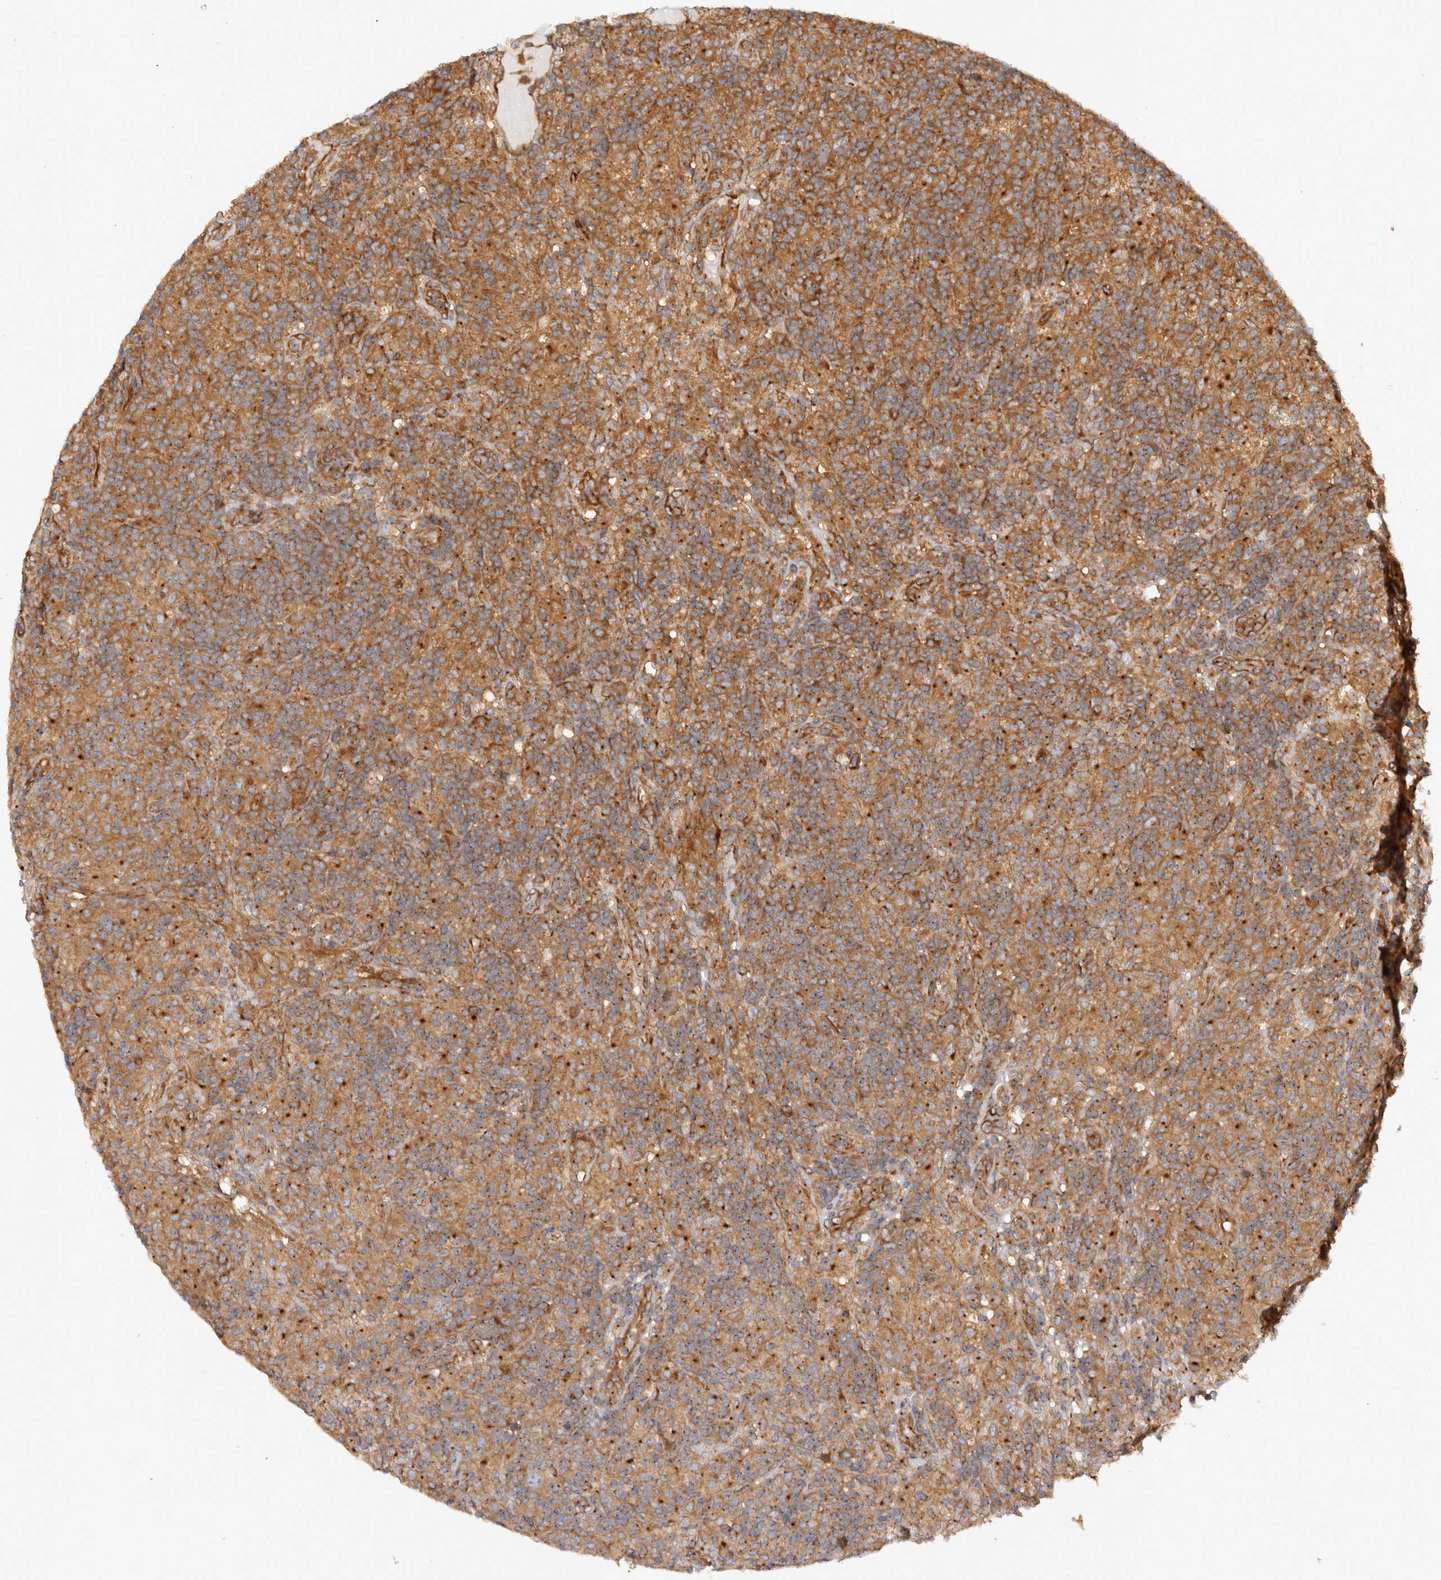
{"staining": {"intensity": "weak", "quantity": "25%-75%", "location": "cytoplasmic/membranous"}, "tissue": "lymphoma", "cell_type": "Tumor cells", "image_type": "cancer", "snomed": [{"axis": "morphology", "description": "Hodgkin's disease, NOS"}, {"axis": "topography", "description": "Lymph node"}], "caption": "A low amount of weak cytoplasmic/membranous staining is seen in about 25%-75% of tumor cells in Hodgkin's disease tissue.", "gene": "GPR150", "patient": {"sex": "male", "age": 70}}